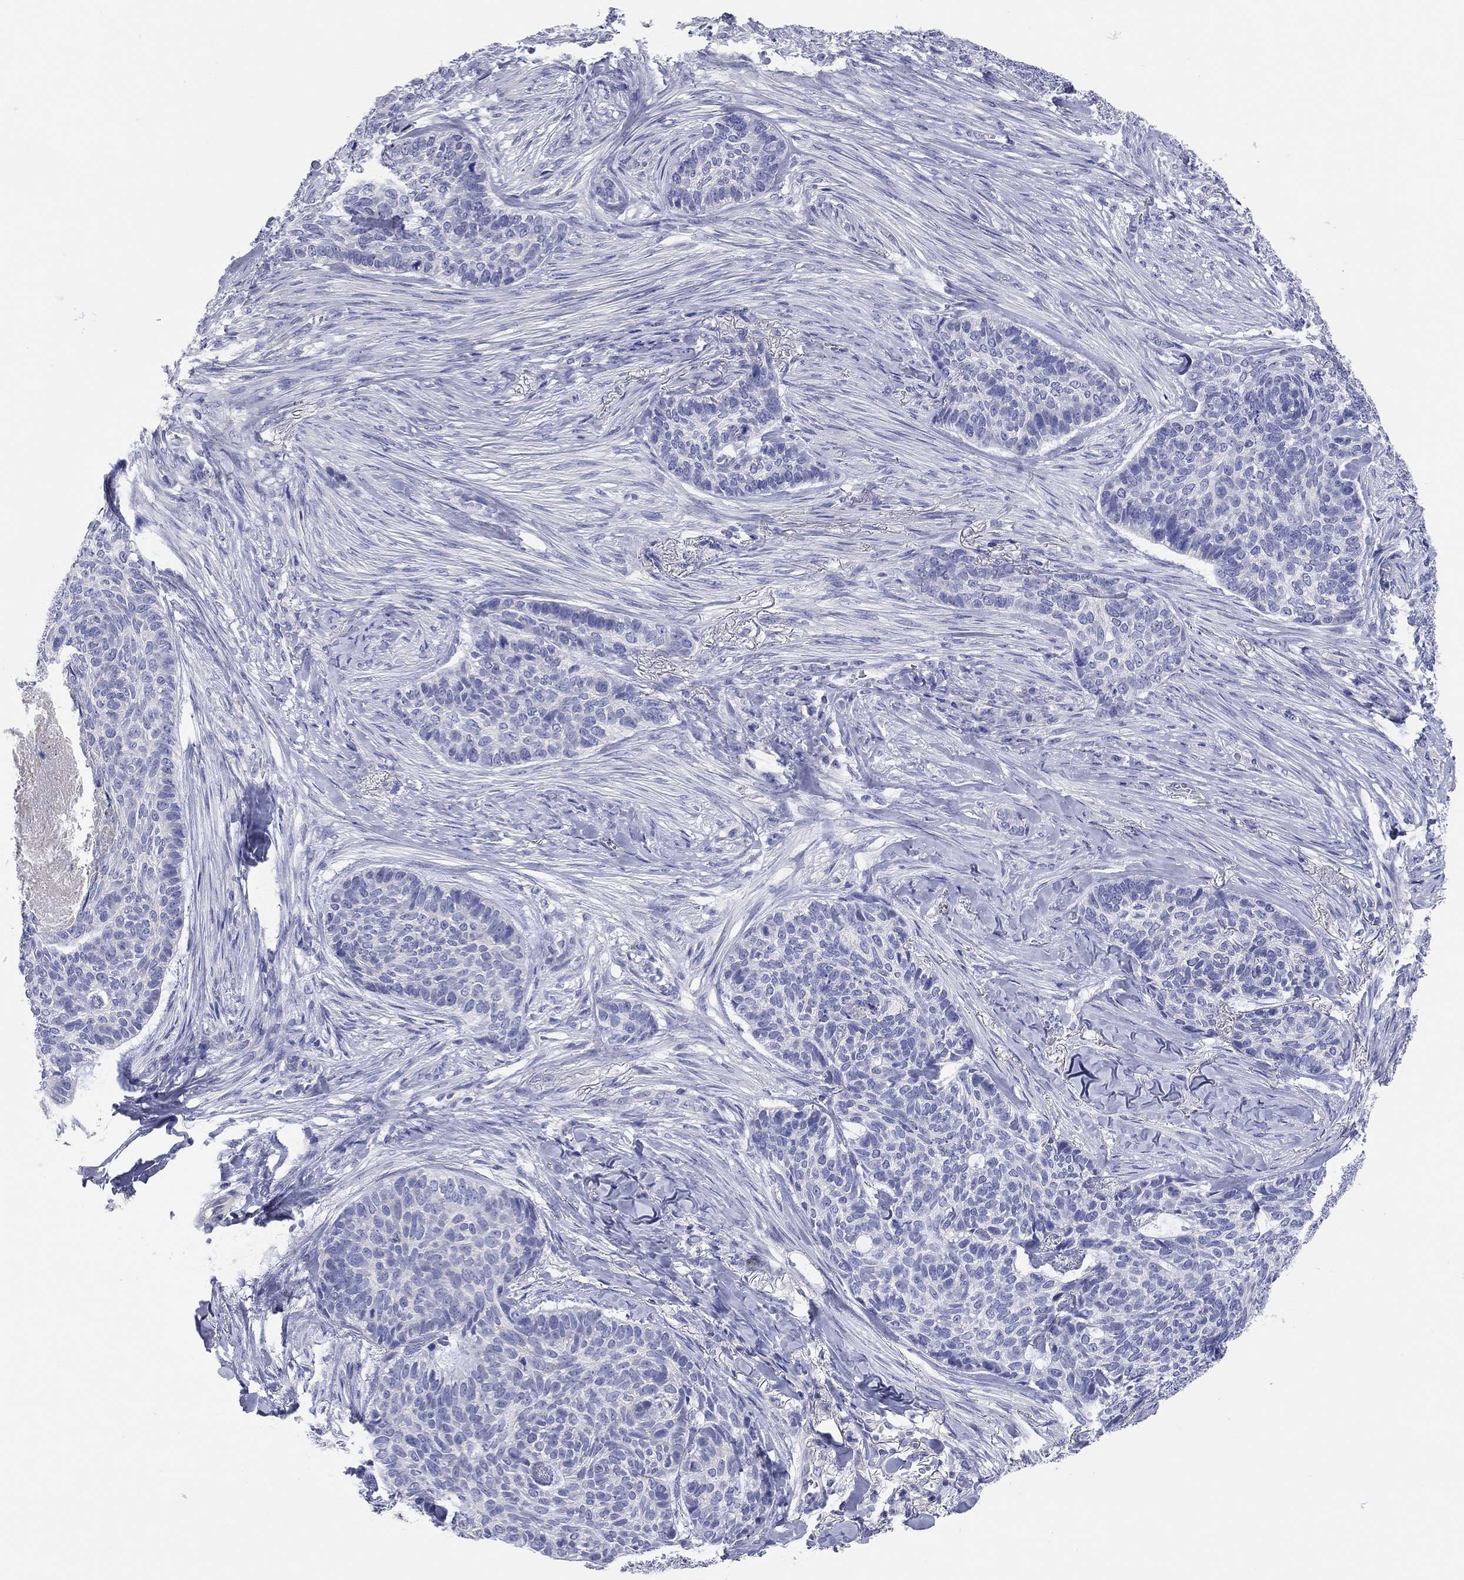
{"staining": {"intensity": "negative", "quantity": "none", "location": "none"}, "tissue": "skin cancer", "cell_type": "Tumor cells", "image_type": "cancer", "snomed": [{"axis": "morphology", "description": "Basal cell carcinoma"}, {"axis": "topography", "description": "Skin"}], "caption": "Protein analysis of skin basal cell carcinoma demonstrates no significant positivity in tumor cells. (Brightfield microscopy of DAB immunohistochemistry at high magnification).", "gene": "TMEM221", "patient": {"sex": "female", "age": 69}}